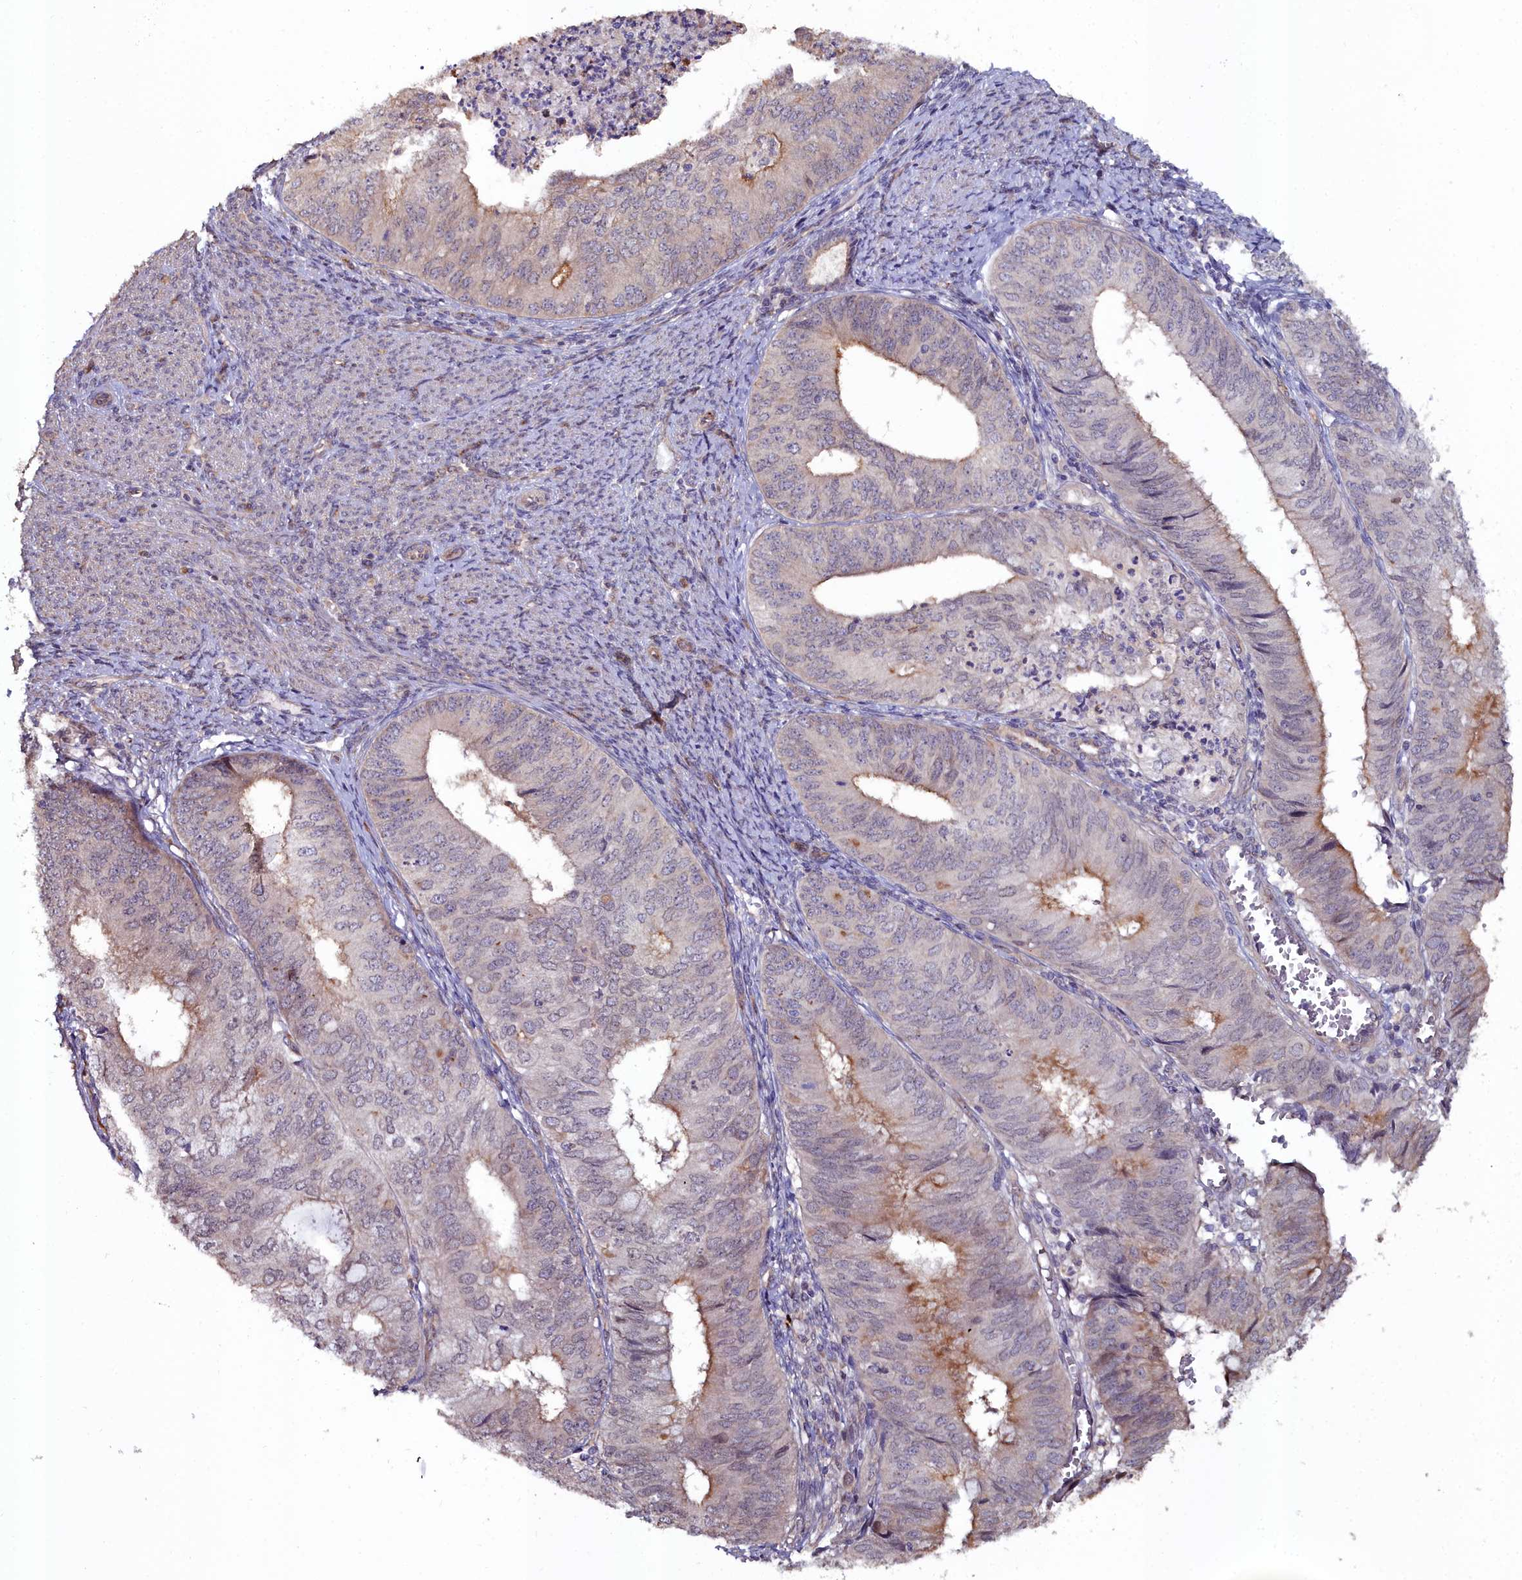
{"staining": {"intensity": "moderate", "quantity": "<25%", "location": "cytoplasmic/membranous"}, "tissue": "endometrial cancer", "cell_type": "Tumor cells", "image_type": "cancer", "snomed": [{"axis": "morphology", "description": "Adenocarcinoma, NOS"}, {"axis": "topography", "description": "Endometrium"}], "caption": "DAB immunohistochemical staining of endometrial adenocarcinoma reveals moderate cytoplasmic/membranous protein positivity in about <25% of tumor cells. Using DAB (brown) and hematoxylin (blue) stains, captured at high magnification using brightfield microscopy.", "gene": "C4orf19", "patient": {"sex": "female", "age": 68}}